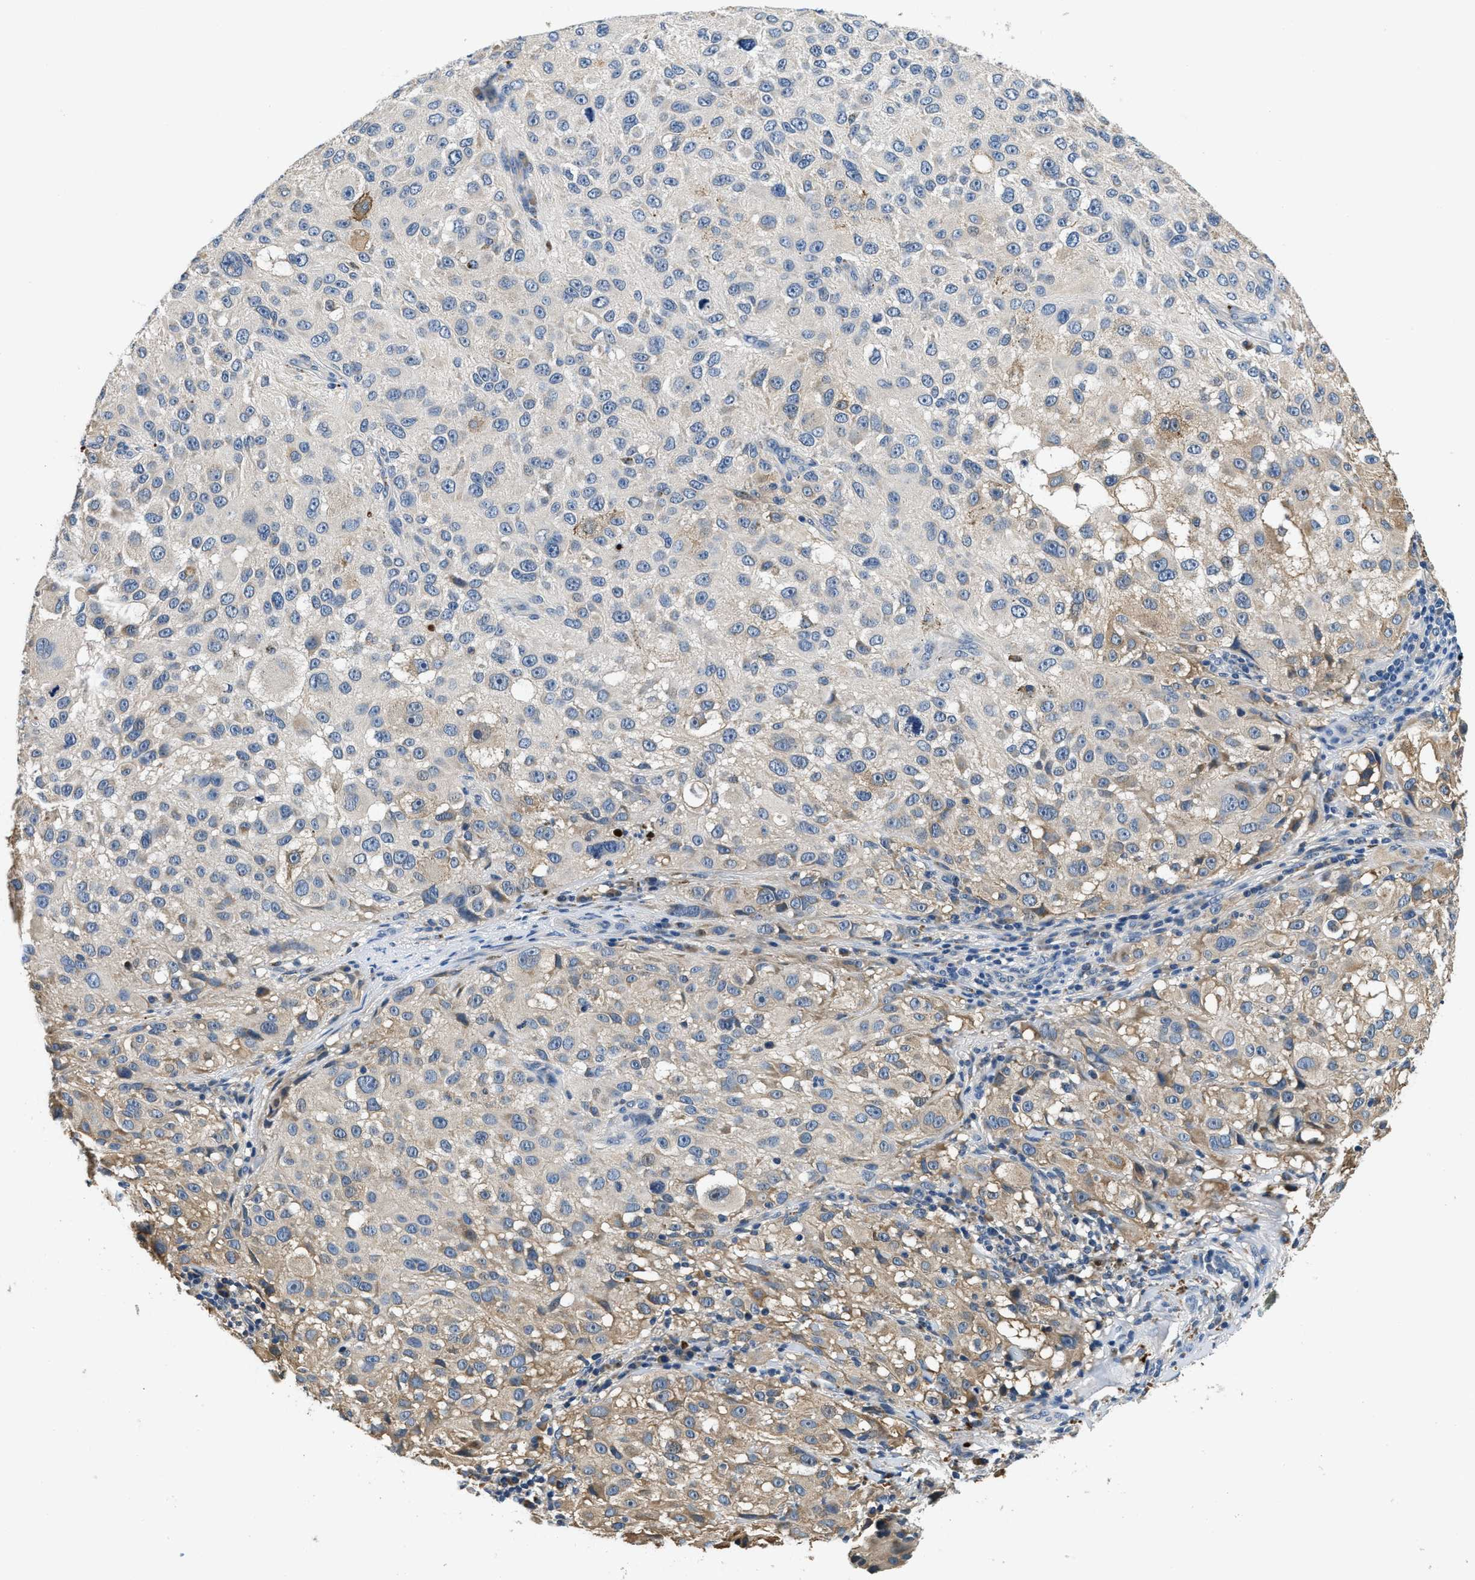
{"staining": {"intensity": "weak", "quantity": "<25%", "location": "cytoplasmic/membranous"}, "tissue": "melanoma", "cell_type": "Tumor cells", "image_type": "cancer", "snomed": [{"axis": "morphology", "description": "Necrosis, NOS"}, {"axis": "morphology", "description": "Malignant melanoma, NOS"}, {"axis": "topography", "description": "Skin"}], "caption": "DAB immunohistochemical staining of melanoma exhibits no significant positivity in tumor cells.", "gene": "ALDH3A2", "patient": {"sex": "female", "age": 87}}